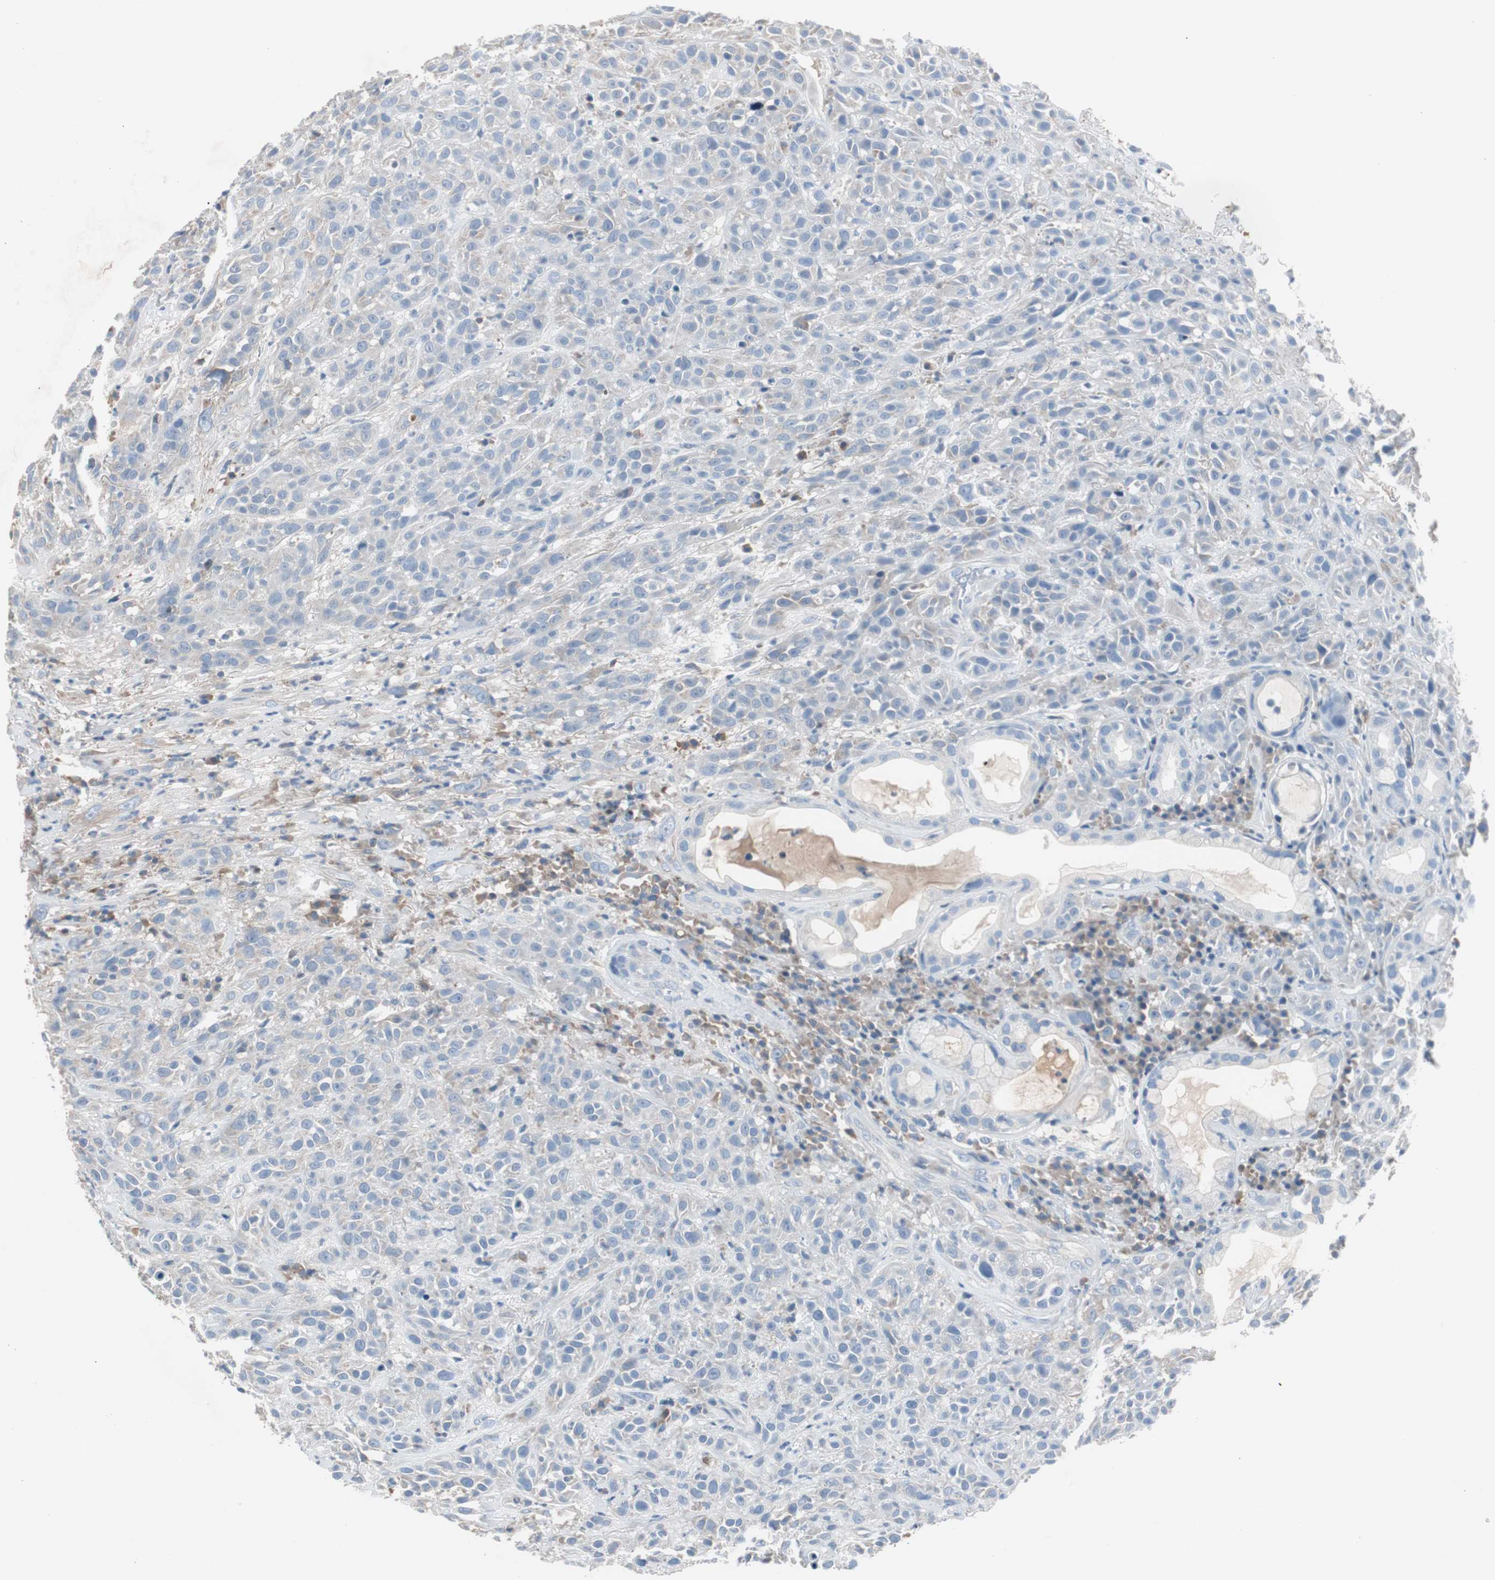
{"staining": {"intensity": "weak", "quantity": "<25%", "location": "cytoplasmic/membranous"}, "tissue": "head and neck cancer", "cell_type": "Tumor cells", "image_type": "cancer", "snomed": [{"axis": "morphology", "description": "Squamous cell carcinoma, NOS"}, {"axis": "topography", "description": "Head-Neck"}], "caption": "Tumor cells are negative for protein expression in human squamous cell carcinoma (head and neck).", "gene": "SERPINF1", "patient": {"sex": "male", "age": 62}}